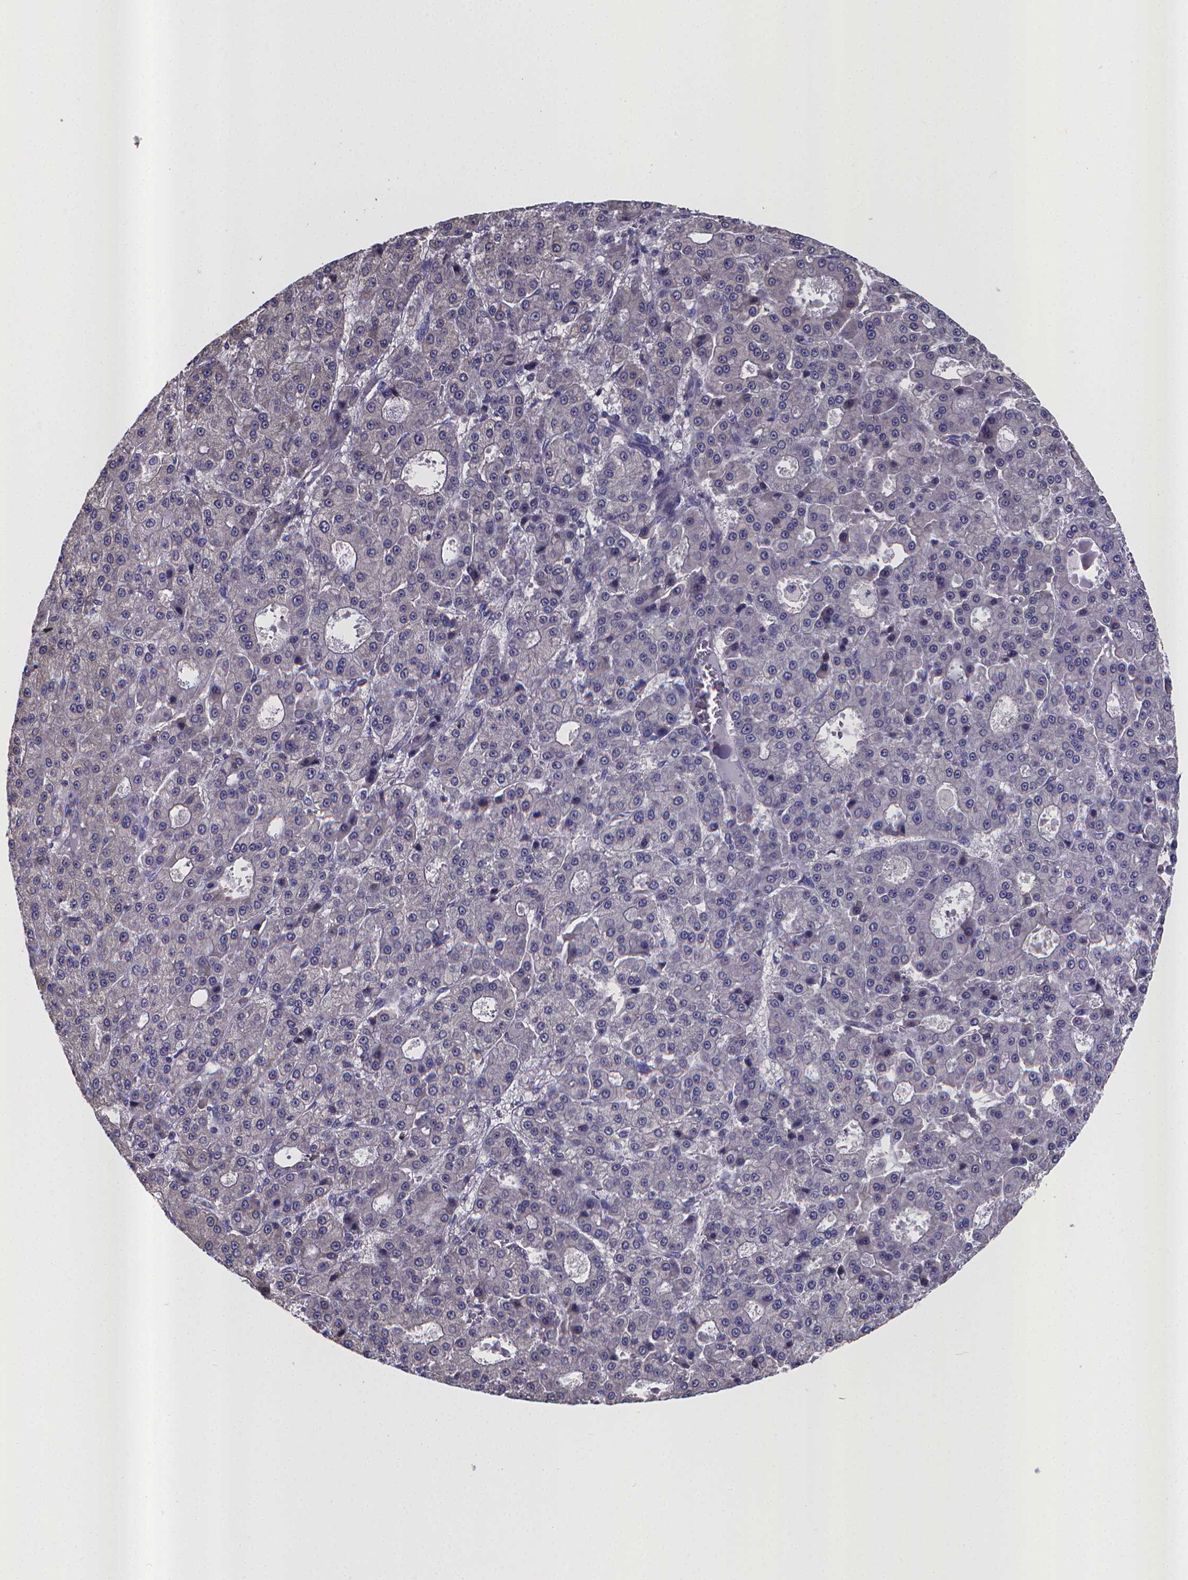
{"staining": {"intensity": "negative", "quantity": "none", "location": "none"}, "tissue": "liver cancer", "cell_type": "Tumor cells", "image_type": "cancer", "snomed": [{"axis": "morphology", "description": "Carcinoma, Hepatocellular, NOS"}, {"axis": "topography", "description": "Liver"}], "caption": "This is an immunohistochemistry (IHC) histopathology image of hepatocellular carcinoma (liver). There is no expression in tumor cells.", "gene": "RERG", "patient": {"sex": "male", "age": 70}}